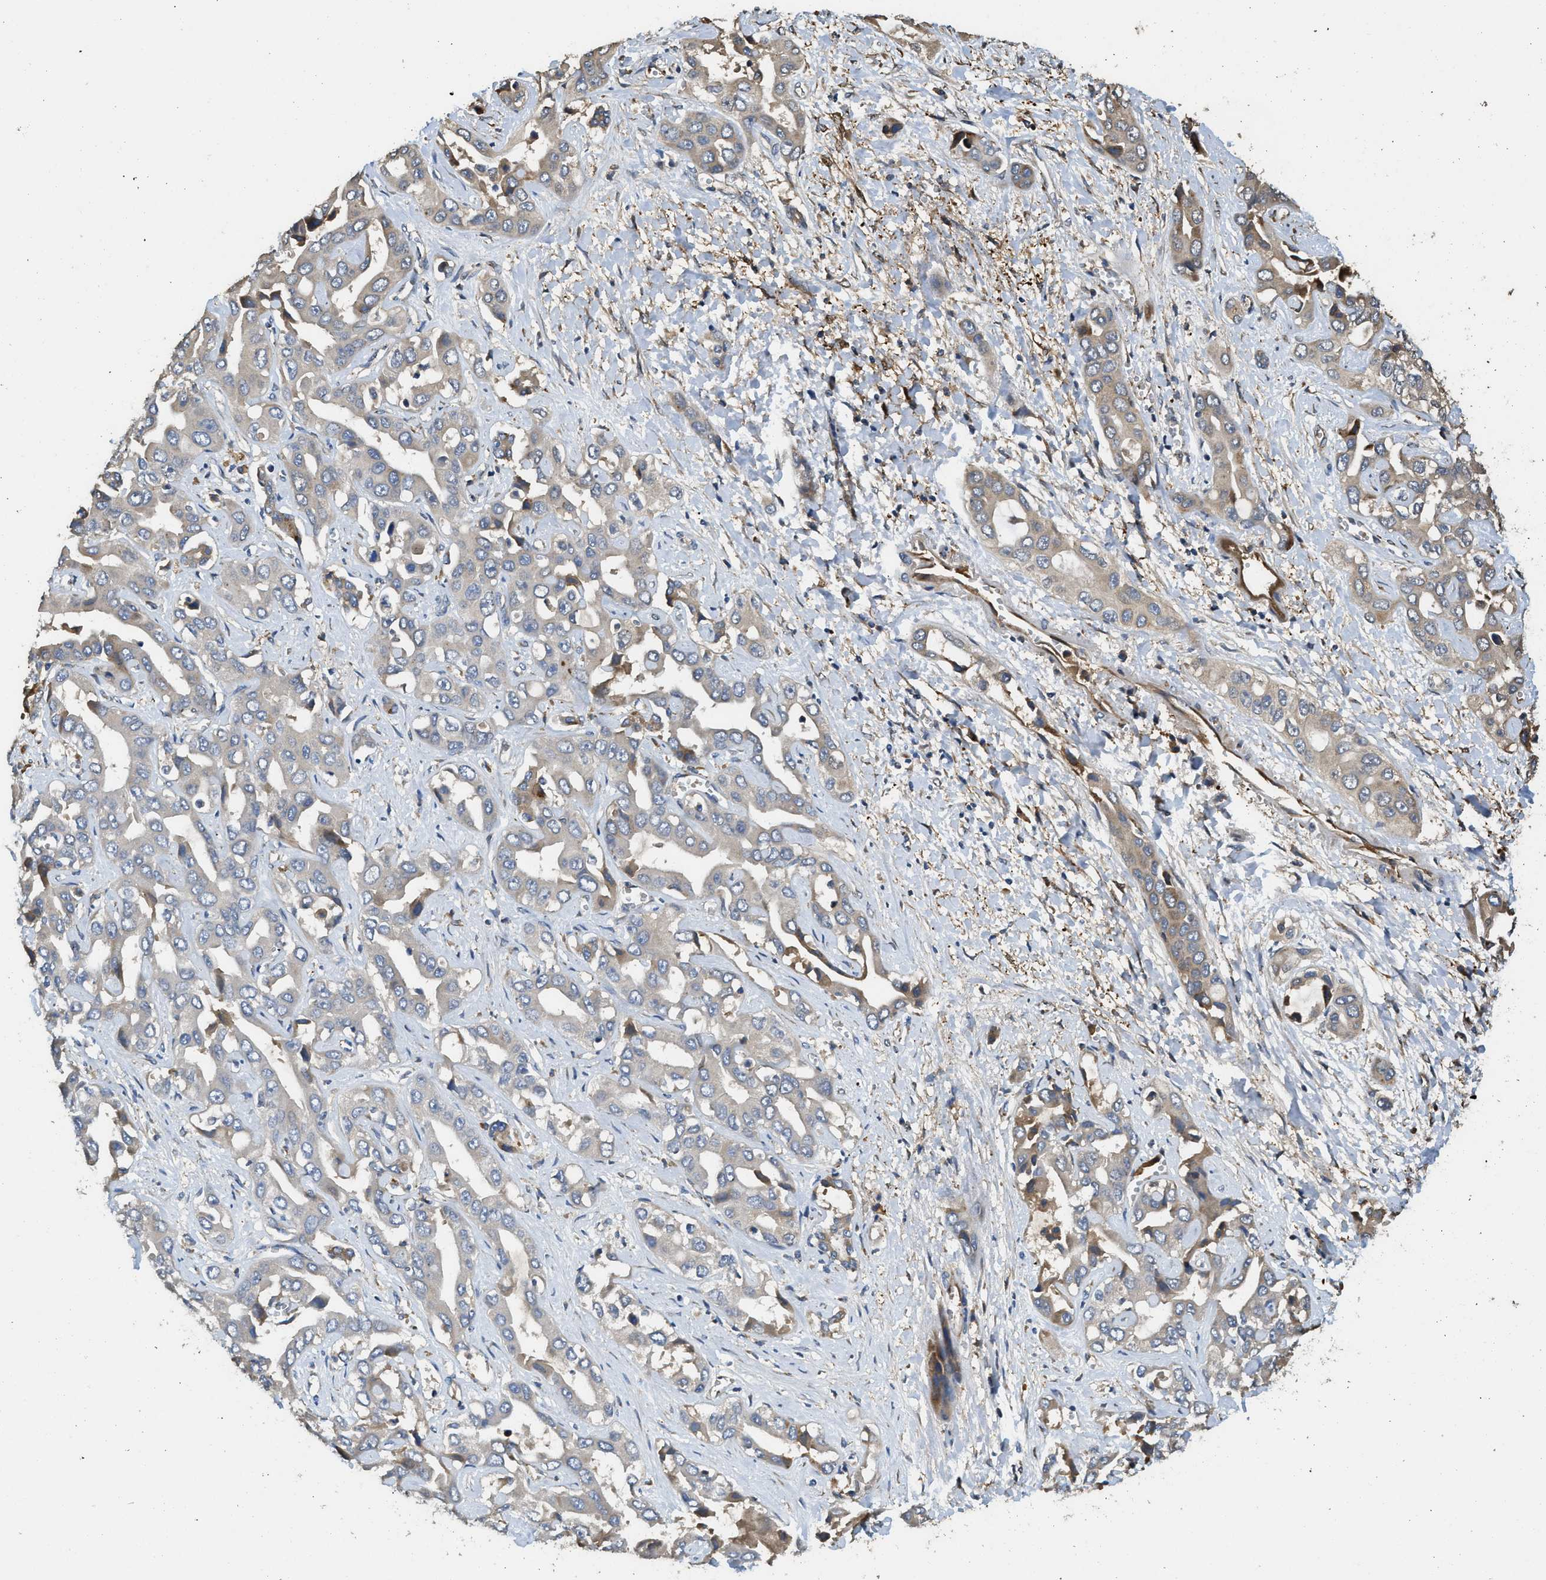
{"staining": {"intensity": "weak", "quantity": "<25%", "location": "cytoplasmic/membranous"}, "tissue": "liver cancer", "cell_type": "Tumor cells", "image_type": "cancer", "snomed": [{"axis": "morphology", "description": "Cholangiocarcinoma"}, {"axis": "topography", "description": "Liver"}], "caption": "An immunohistochemistry (IHC) photomicrograph of liver cancer is shown. There is no staining in tumor cells of liver cancer. (DAB immunohistochemistry, high magnification).", "gene": "RIPK2", "patient": {"sex": "female", "age": 52}}